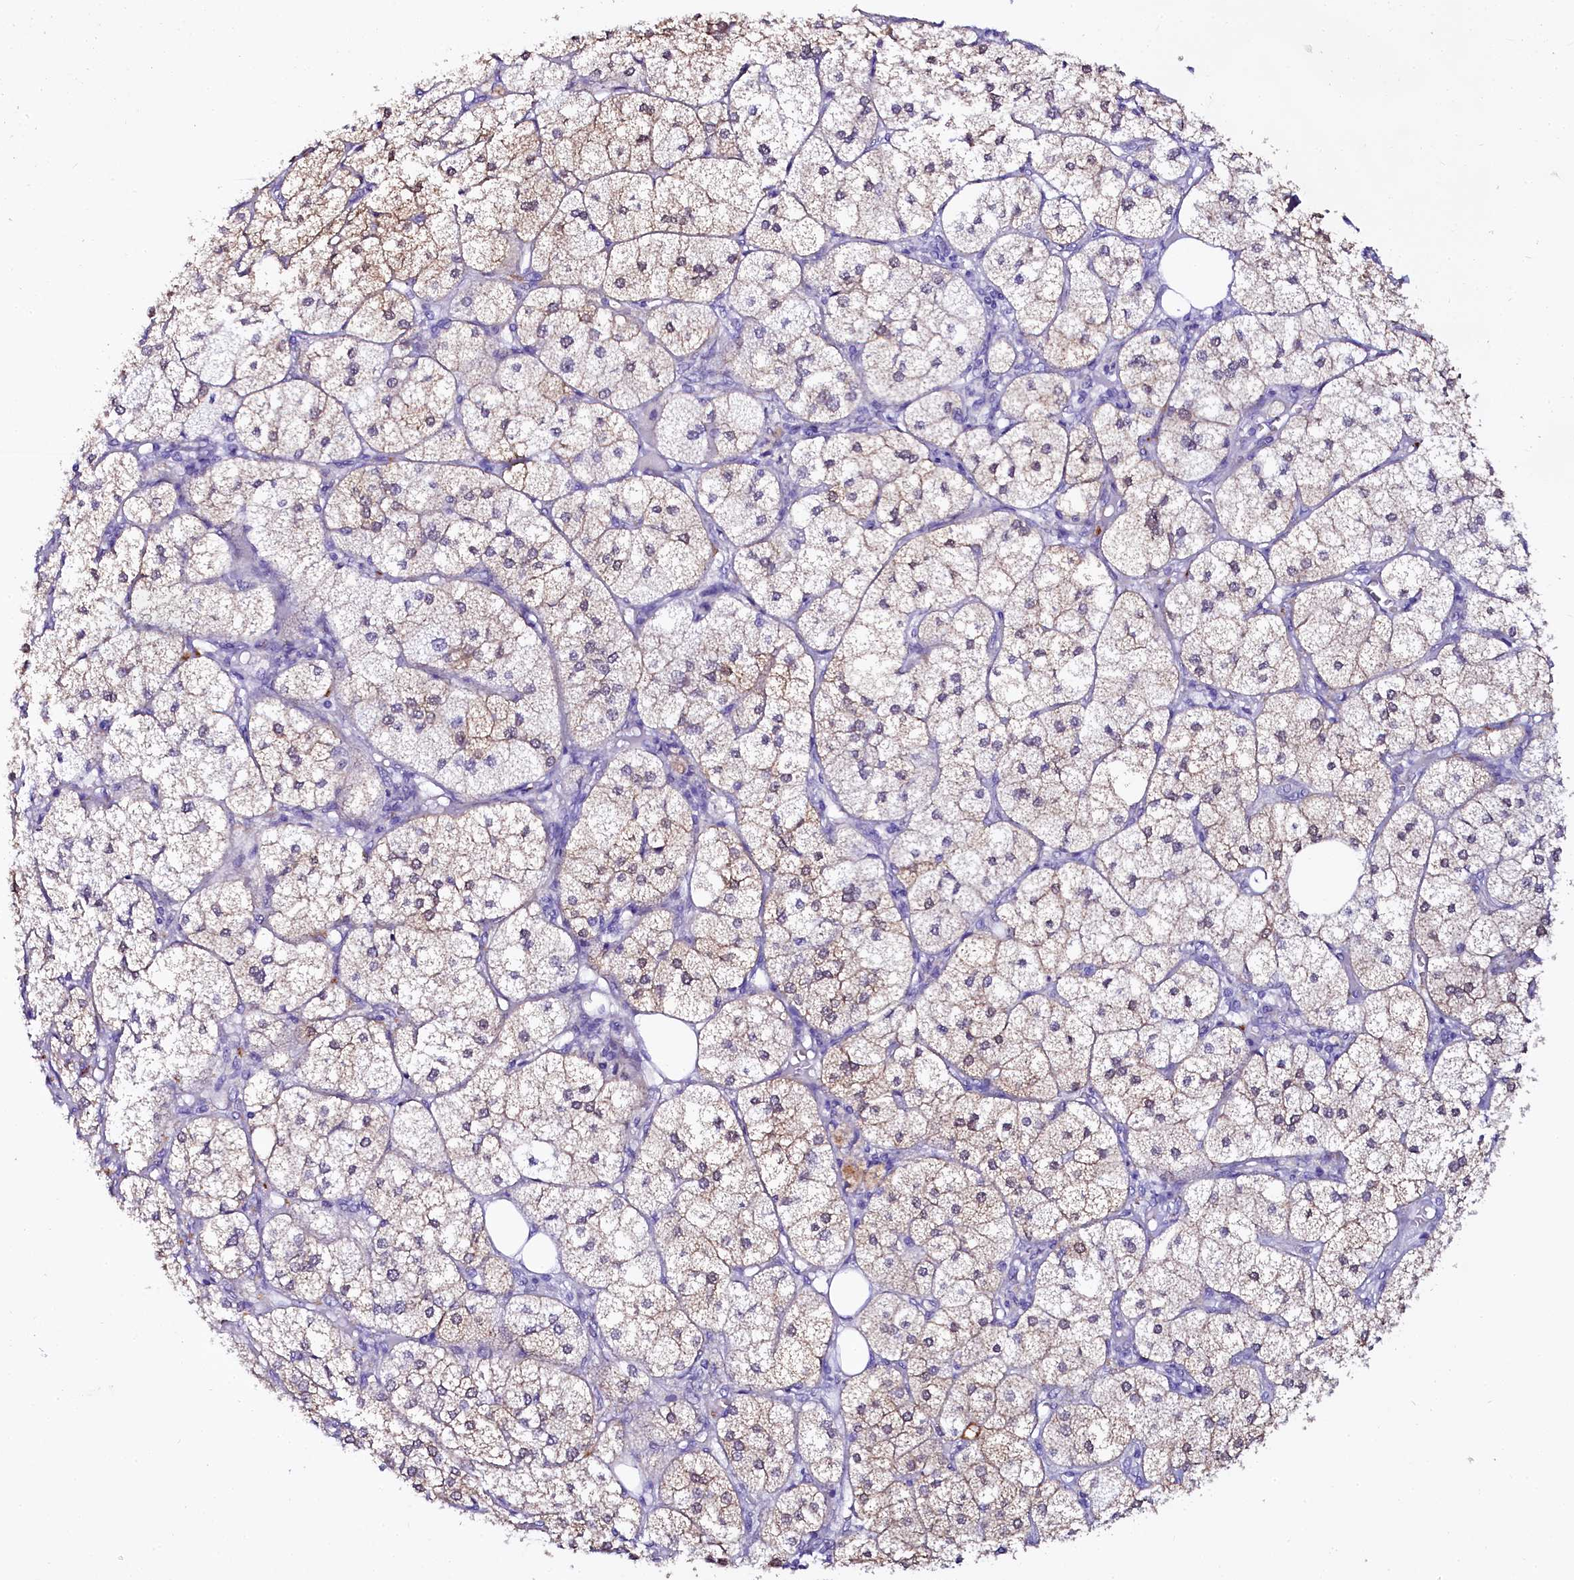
{"staining": {"intensity": "moderate", "quantity": "25%-75%", "location": "cytoplasmic/membranous"}, "tissue": "adrenal gland", "cell_type": "Glandular cells", "image_type": "normal", "snomed": [{"axis": "morphology", "description": "Normal tissue, NOS"}, {"axis": "topography", "description": "Adrenal gland"}], "caption": "High-power microscopy captured an IHC micrograph of benign adrenal gland, revealing moderate cytoplasmic/membranous positivity in about 25%-75% of glandular cells.", "gene": "SORD", "patient": {"sex": "female", "age": 61}}